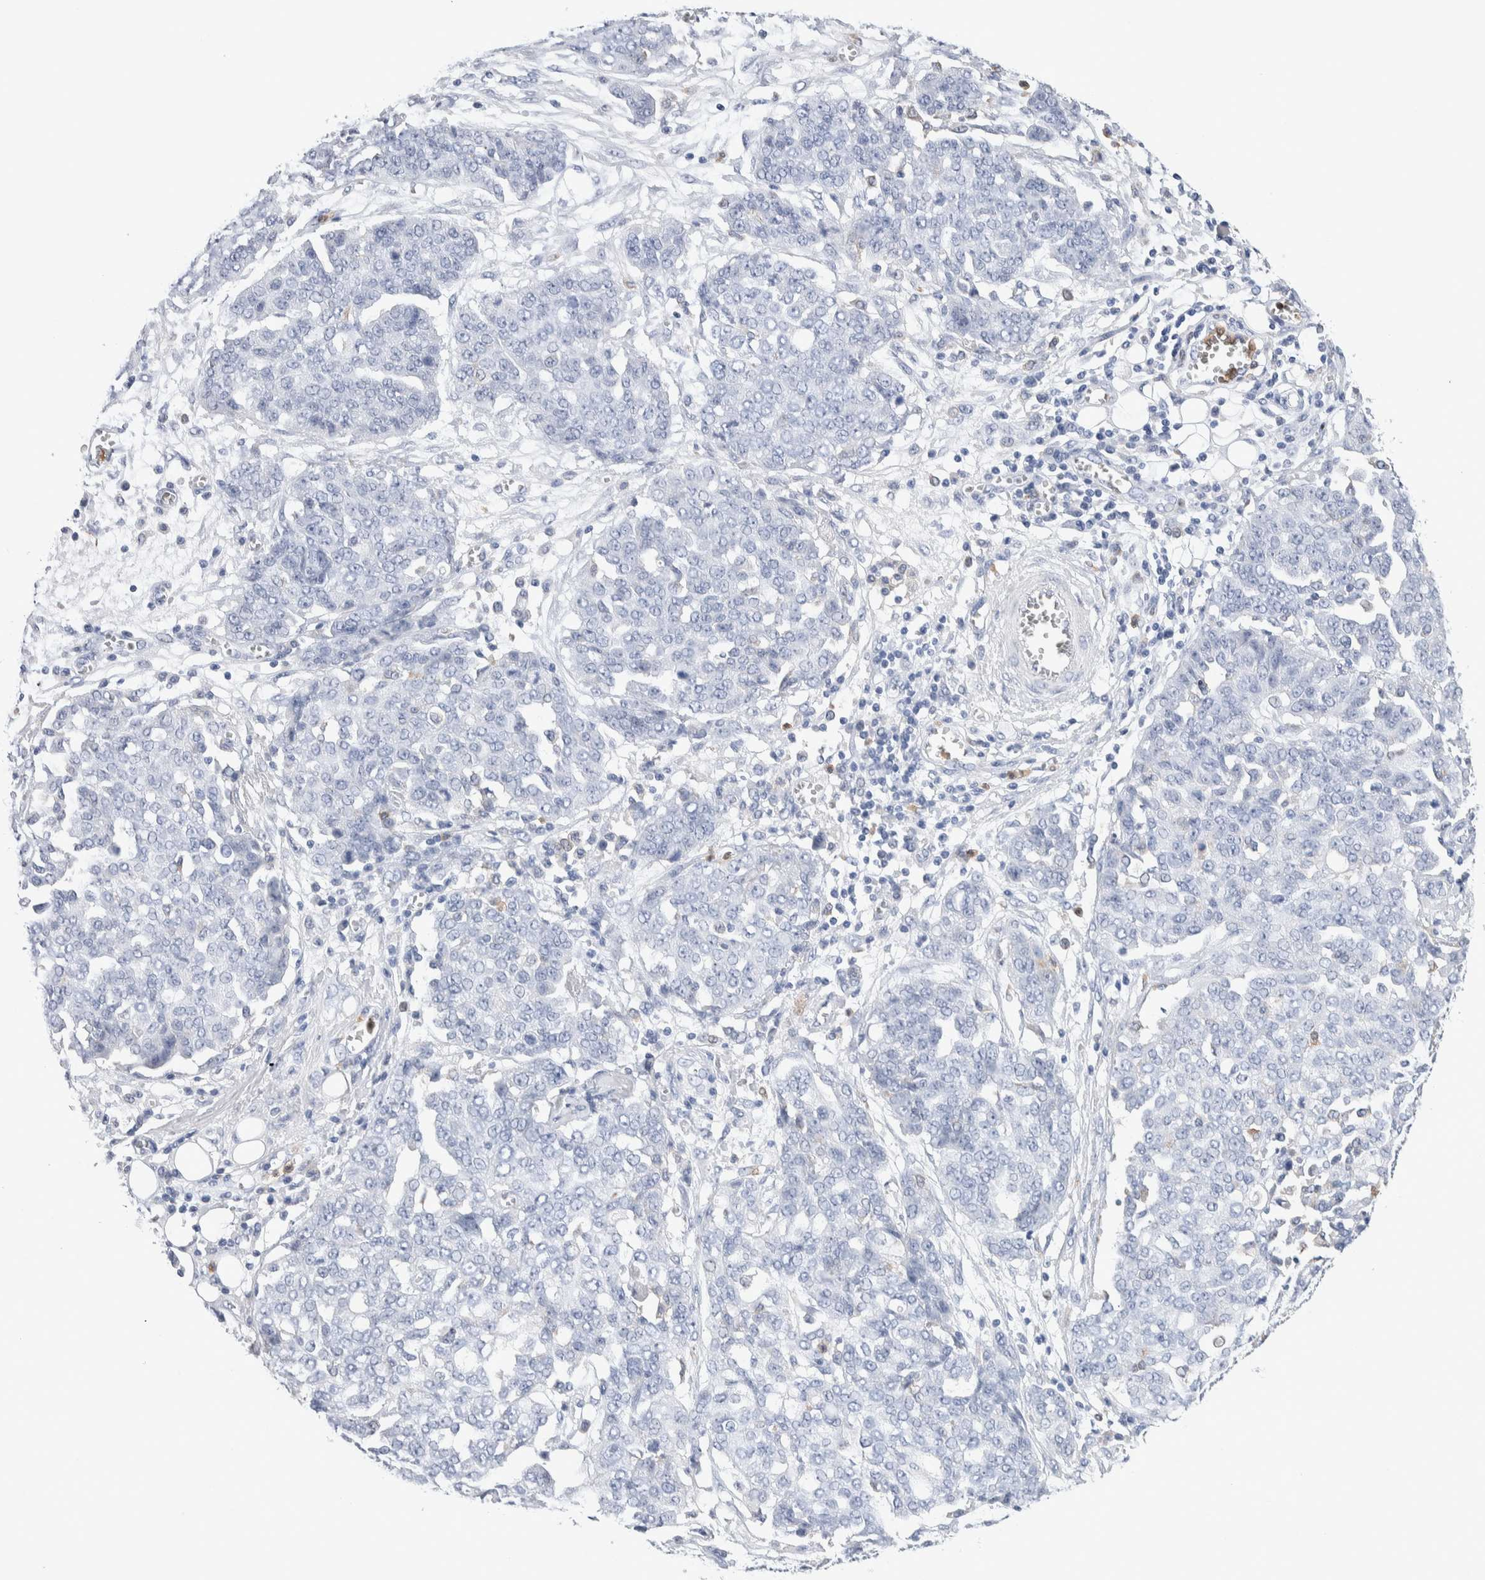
{"staining": {"intensity": "negative", "quantity": "none", "location": "none"}, "tissue": "ovarian cancer", "cell_type": "Tumor cells", "image_type": "cancer", "snomed": [{"axis": "morphology", "description": "Cystadenocarcinoma, serous, NOS"}, {"axis": "topography", "description": "Soft tissue"}, {"axis": "topography", "description": "Ovary"}], "caption": "Immunohistochemistry of human ovarian cancer (serous cystadenocarcinoma) displays no staining in tumor cells.", "gene": "NCF2", "patient": {"sex": "female", "age": 57}}